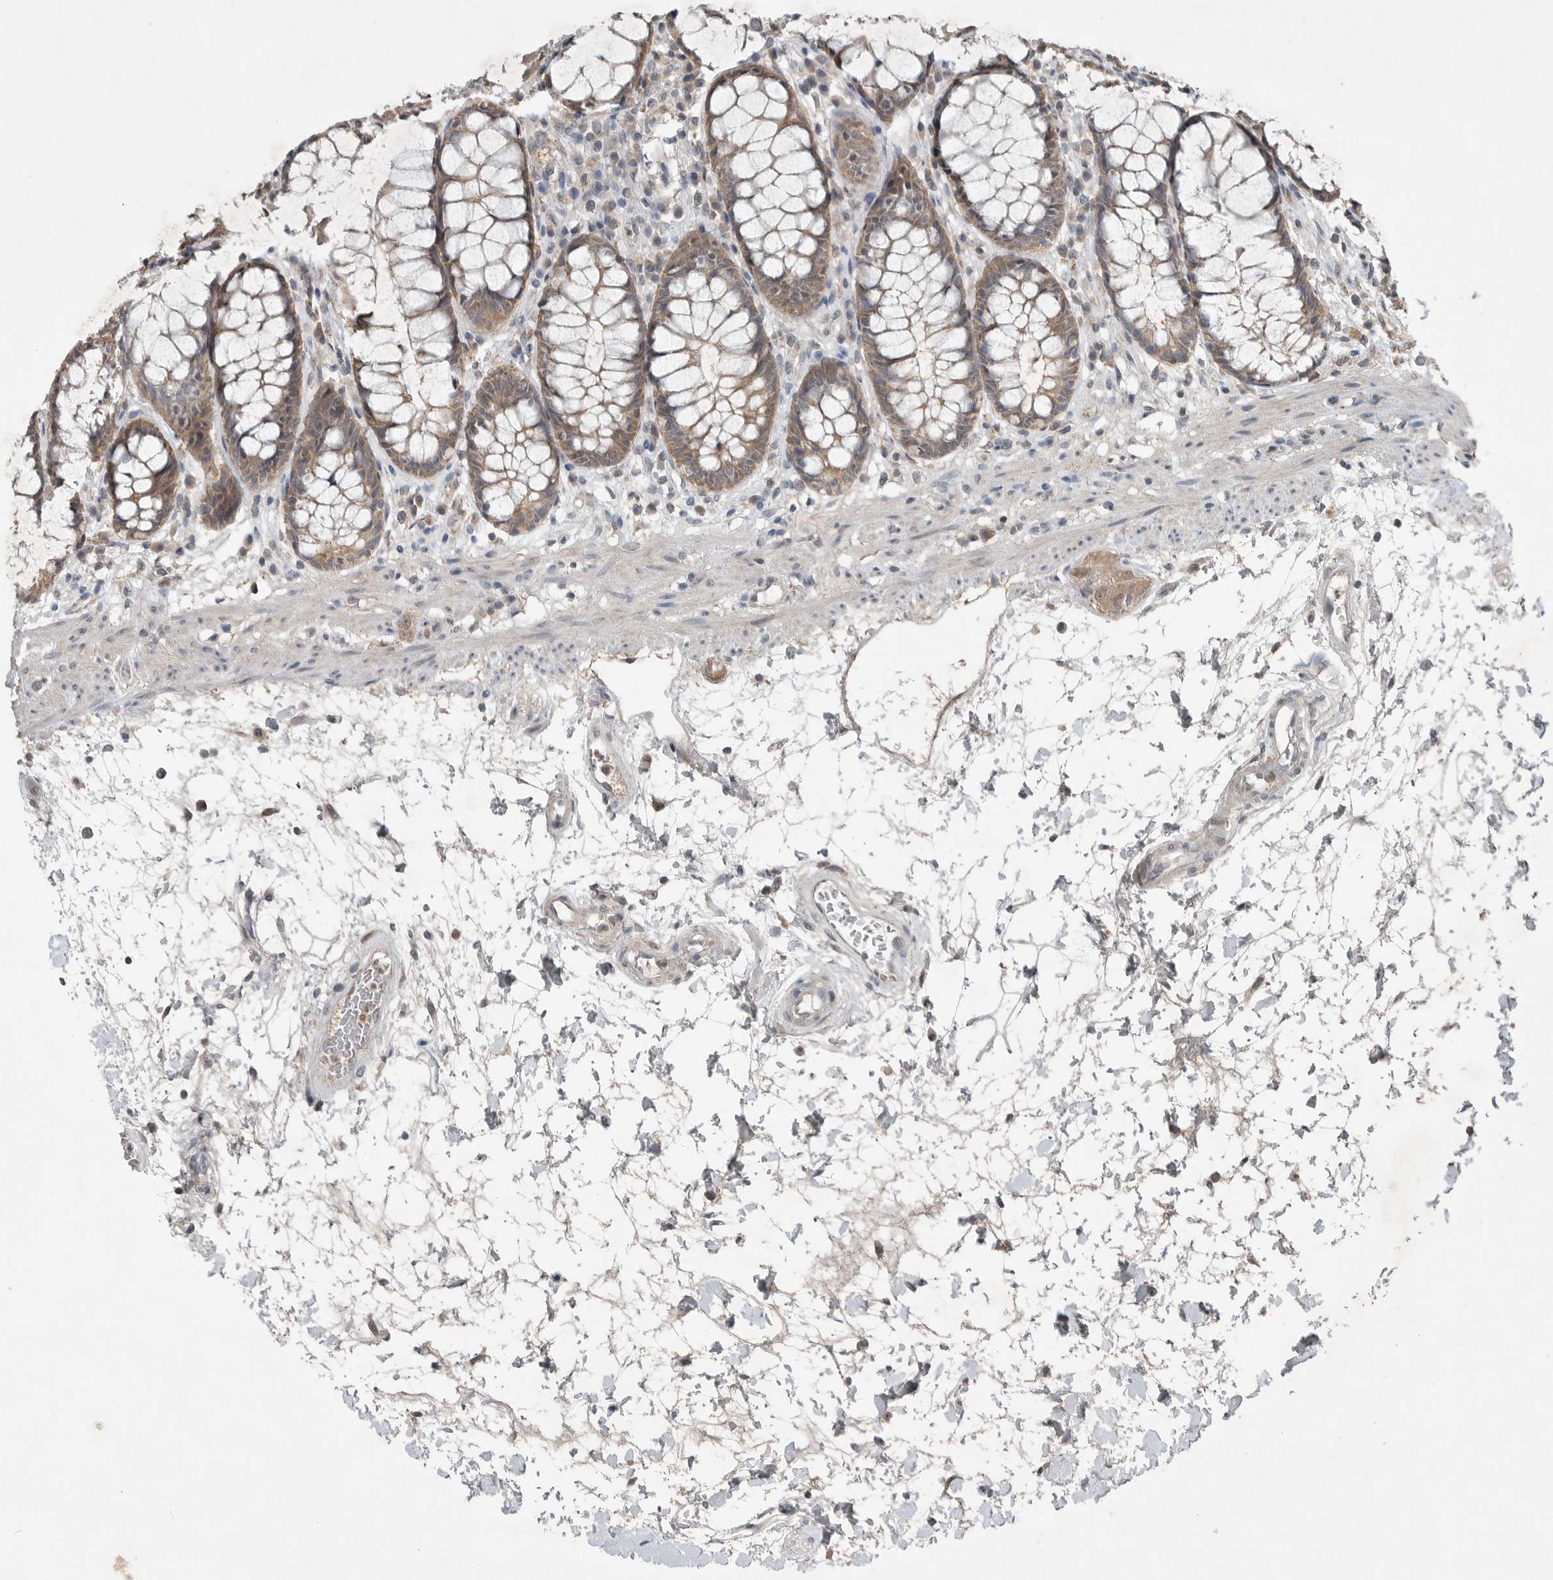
{"staining": {"intensity": "moderate", "quantity": ">75%", "location": "cytoplasmic/membranous"}, "tissue": "rectum", "cell_type": "Glandular cells", "image_type": "normal", "snomed": [{"axis": "morphology", "description": "Normal tissue, NOS"}, {"axis": "topography", "description": "Rectum"}], "caption": "Immunohistochemical staining of normal human rectum reveals >75% levels of moderate cytoplasmic/membranous protein positivity in approximately >75% of glandular cells.", "gene": "MFAP3L", "patient": {"sex": "male", "age": 64}}